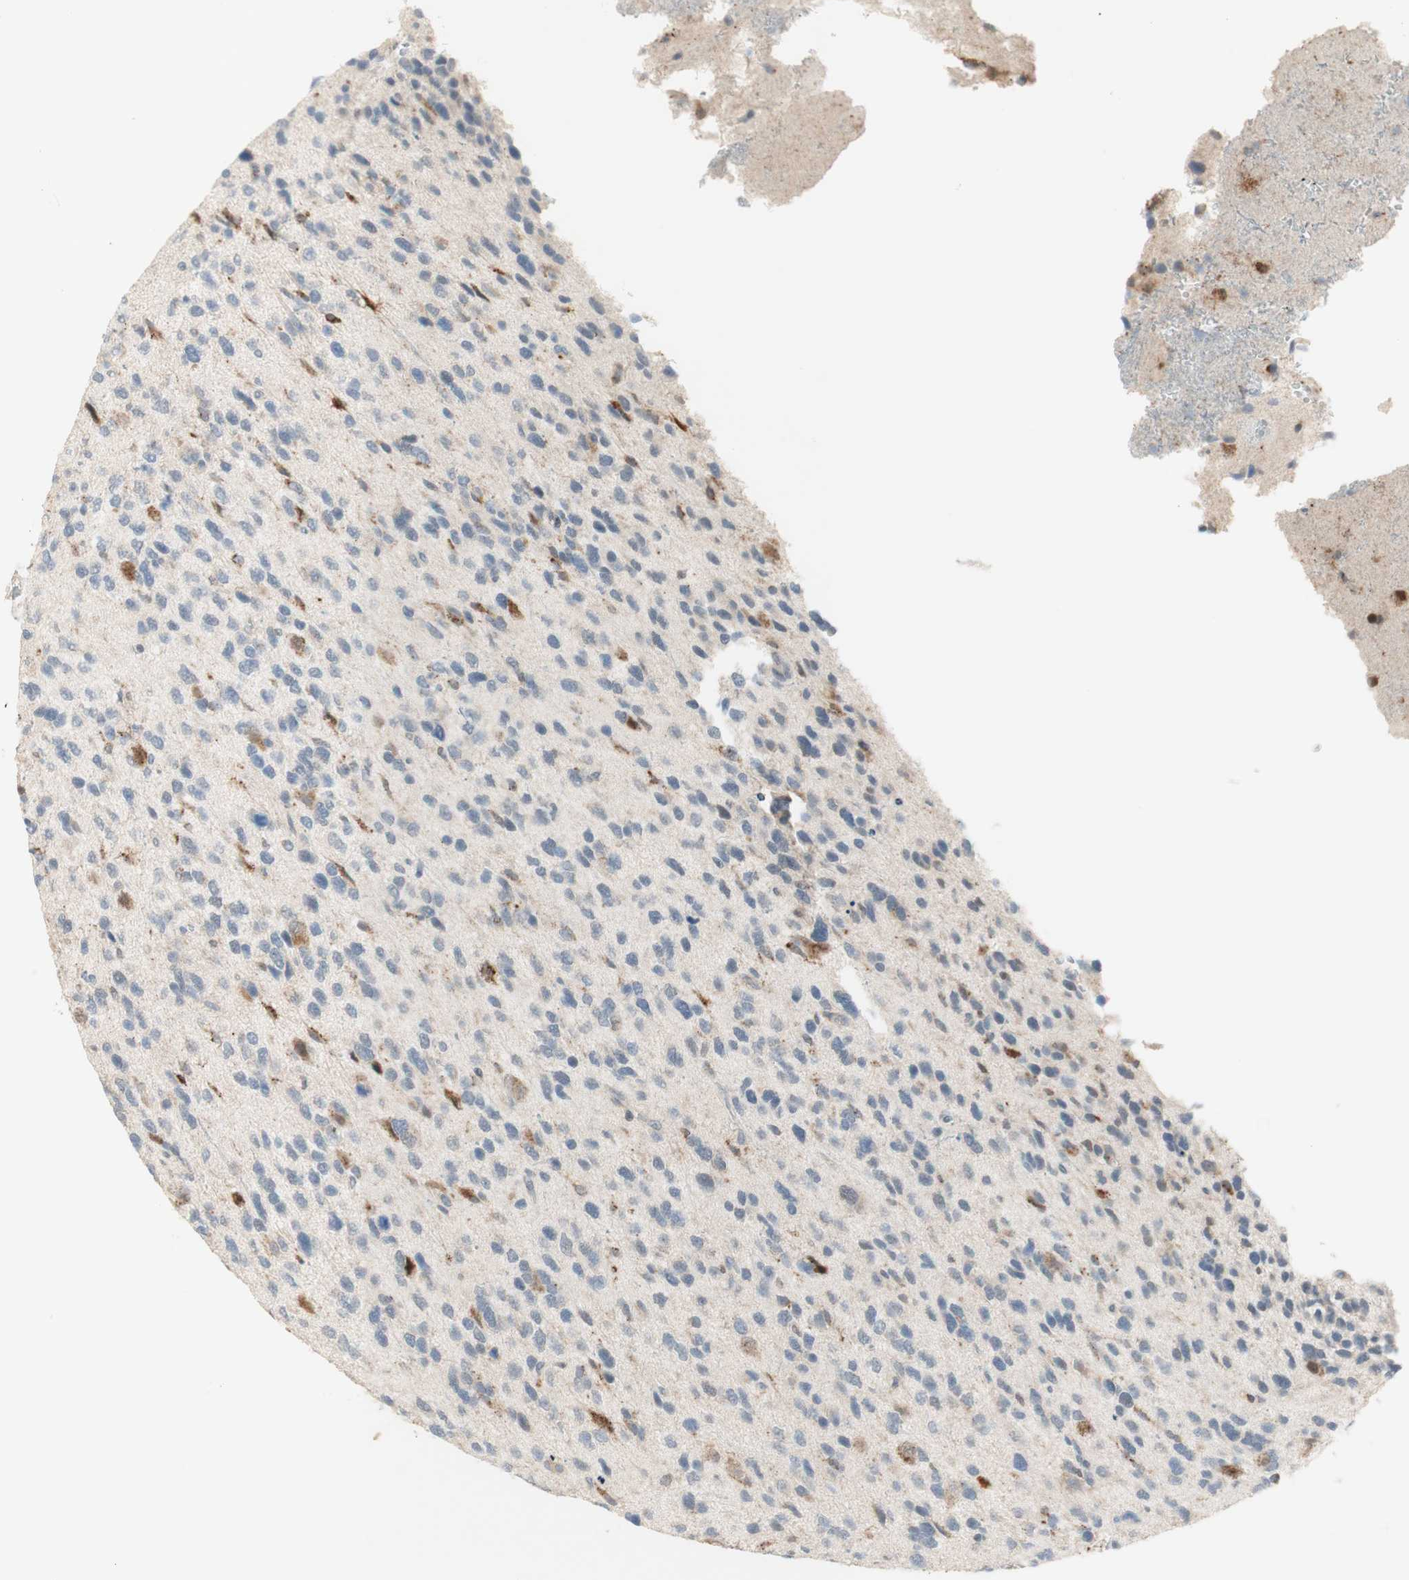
{"staining": {"intensity": "moderate", "quantity": "<25%", "location": "cytoplasmic/membranous"}, "tissue": "glioma", "cell_type": "Tumor cells", "image_type": "cancer", "snomed": [{"axis": "morphology", "description": "Glioma, malignant, High grade"}, {"axis": "topography", "description": "Brain"}], "caption": "This is a photomicrograph of IHC staining of high-grade glioma (malignant), which shows moderate expression in the cytoplasmic/membranous of tumor cells.", "gene": "GAPT", "patient": {"sex": "female", "age": 58}}